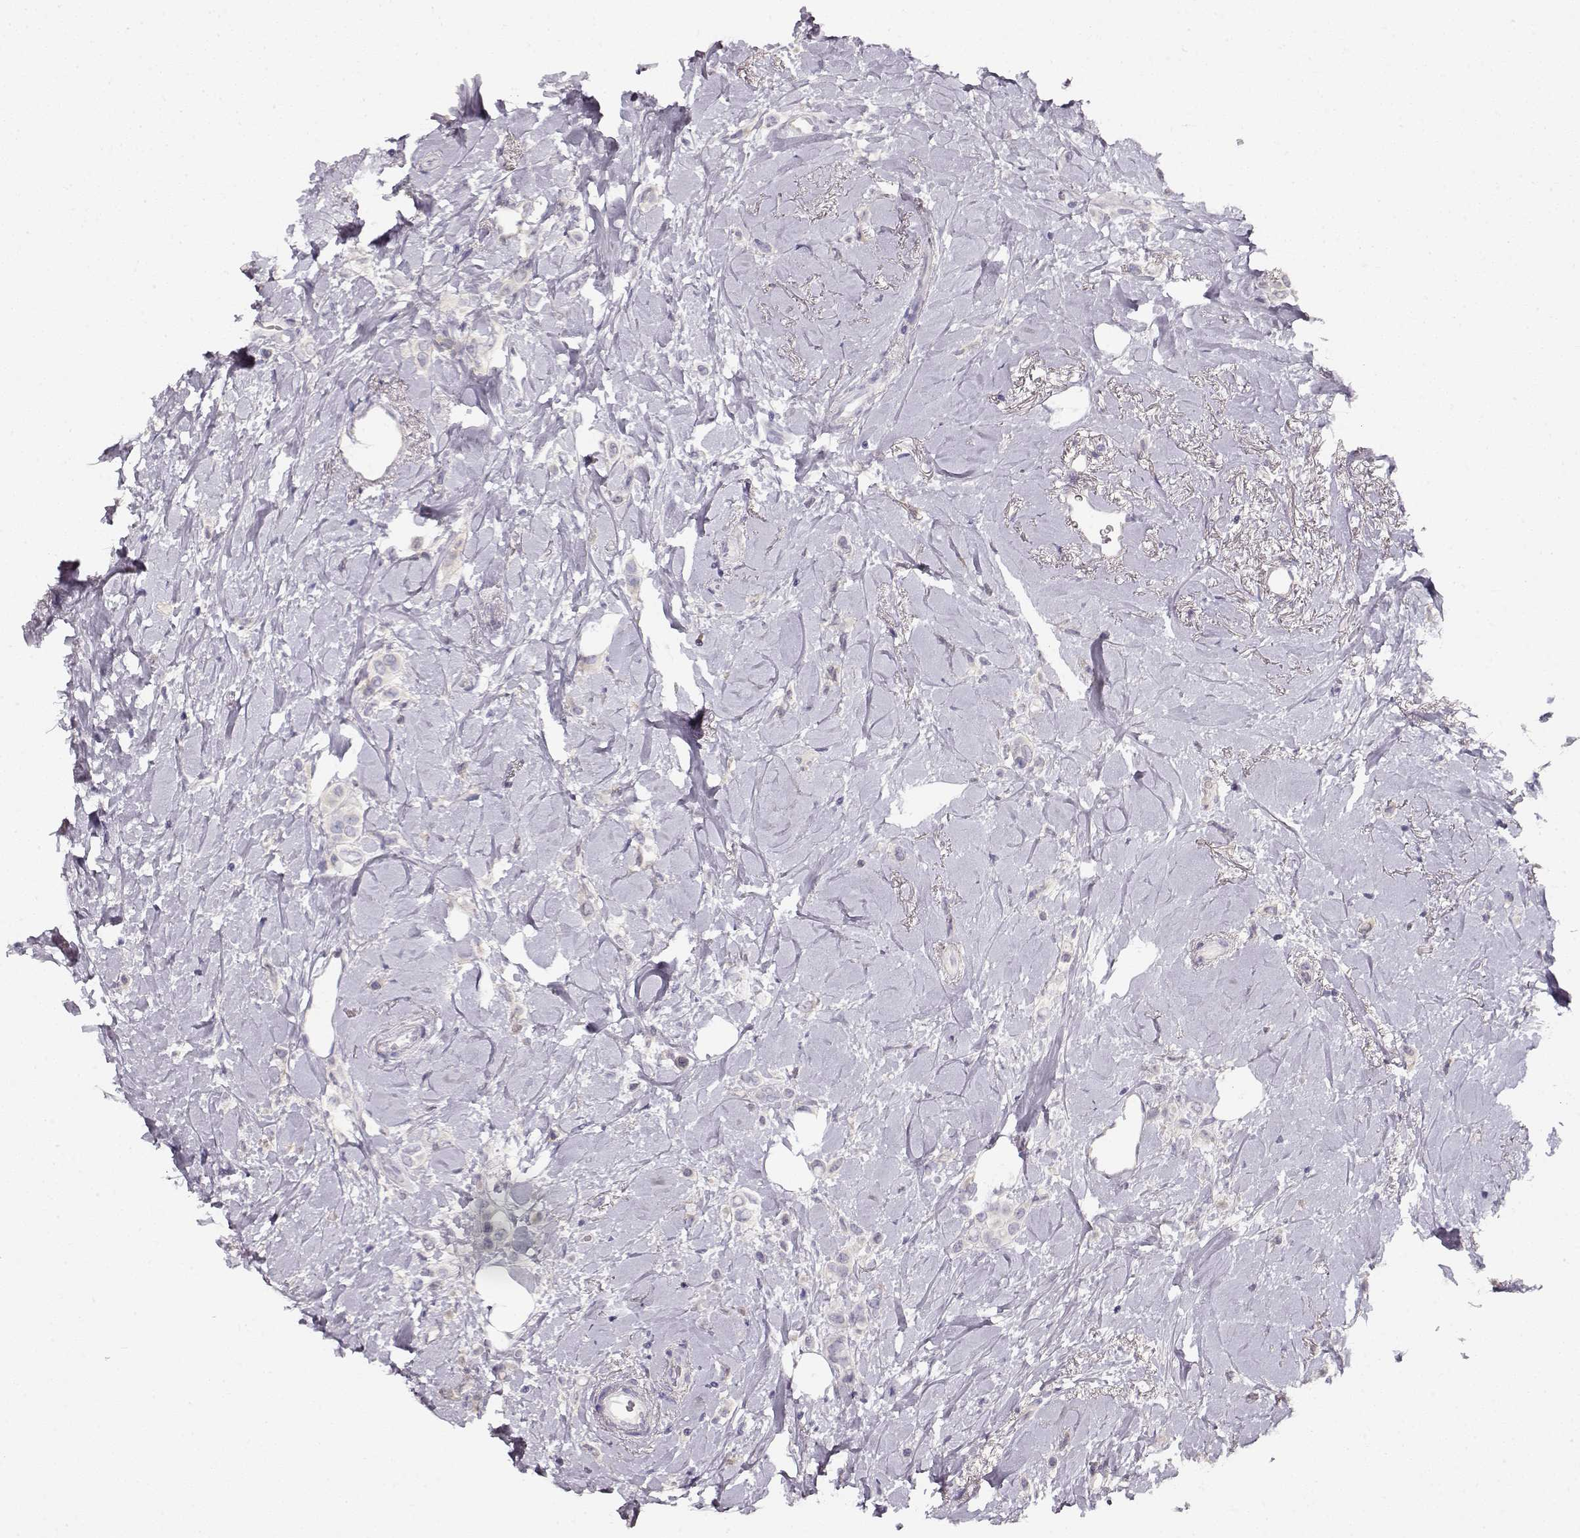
{"staining": {"intensity": "negative", "quantity": "none", "location": "none"}, "tissue": "breast cancer", "cell_type": "Tumor cells", "image_type": "cancer", "snomed": [{"axis": "morphology", "description": "Lobular carcinoma"}, {"axis": "topography", "description": "Breast"}], "caption": "An immunohistochemistry (IHC) histopathology image of lobular carcinoma (breast) is shown. There is no staining in tumor cells of lobular carcinoma (breast).", "gene": "NDRG4", "patient": {"sex": "female", "age": 66}}